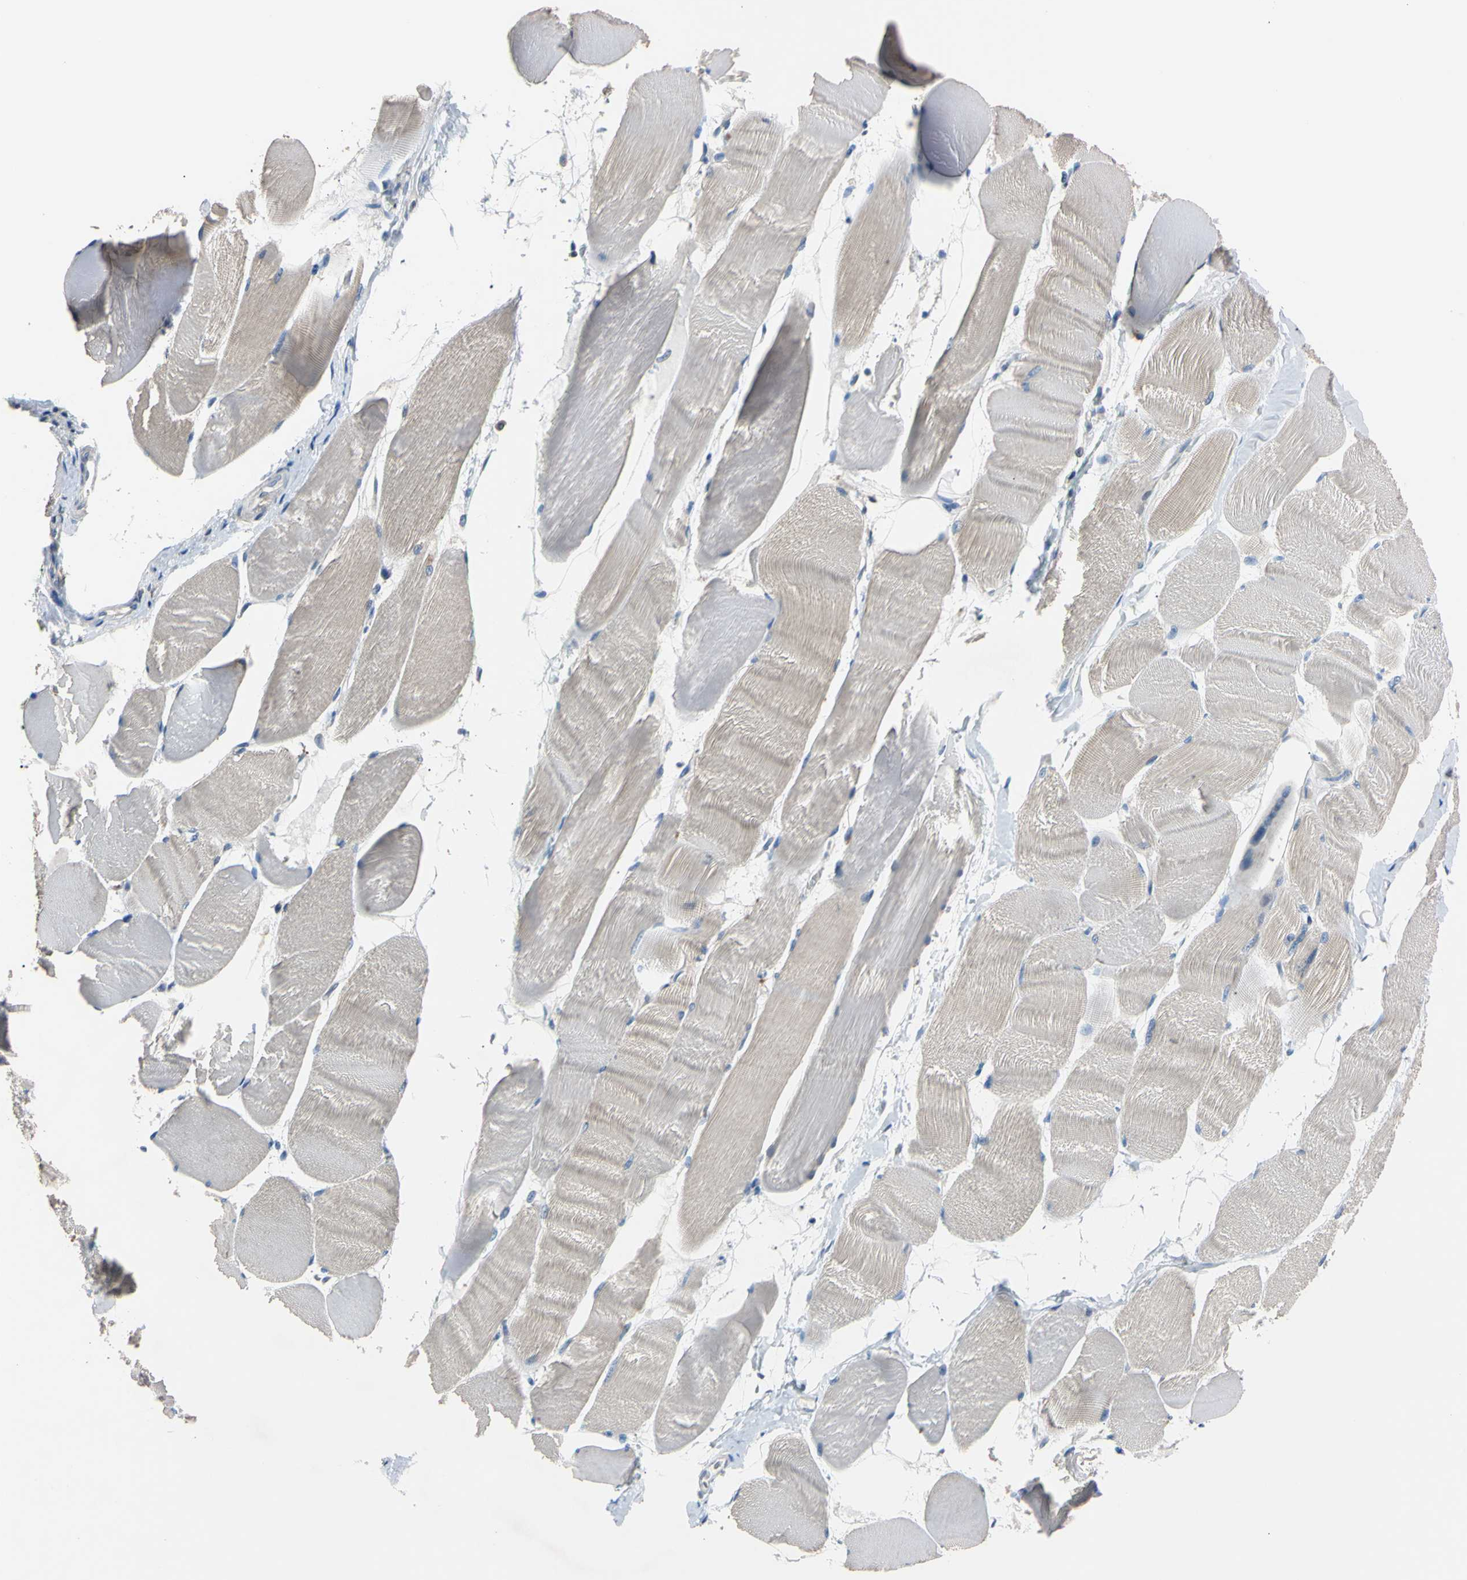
{"staining": {"intensity": "weak", "quantity": "<25%", "location": "cytoplasmic/membranous"}, "tissue": "skeletal muscle", "cell_type": "Myocytes", "image_type": "normal", "snomed": [{"axis": "morphology", "description": "Normal tissue, NOS"}, {"axis": "morphology", "description": "Squamous cell carcinoma, NOS"}, {"axis": "topography", "description": "Skeletal muscle"}], "caption": "Immunohistochemical staining of benign human skeletal muscle reveals no significant staining in myocytes. The staining was performed using DAB to visualize the protein expression in brown, while the nuclei were stained in blue with hematoxylin (Magnification: 20x).", "gene": "PNKD", "patient": {"sex": "male", "age": 51}}